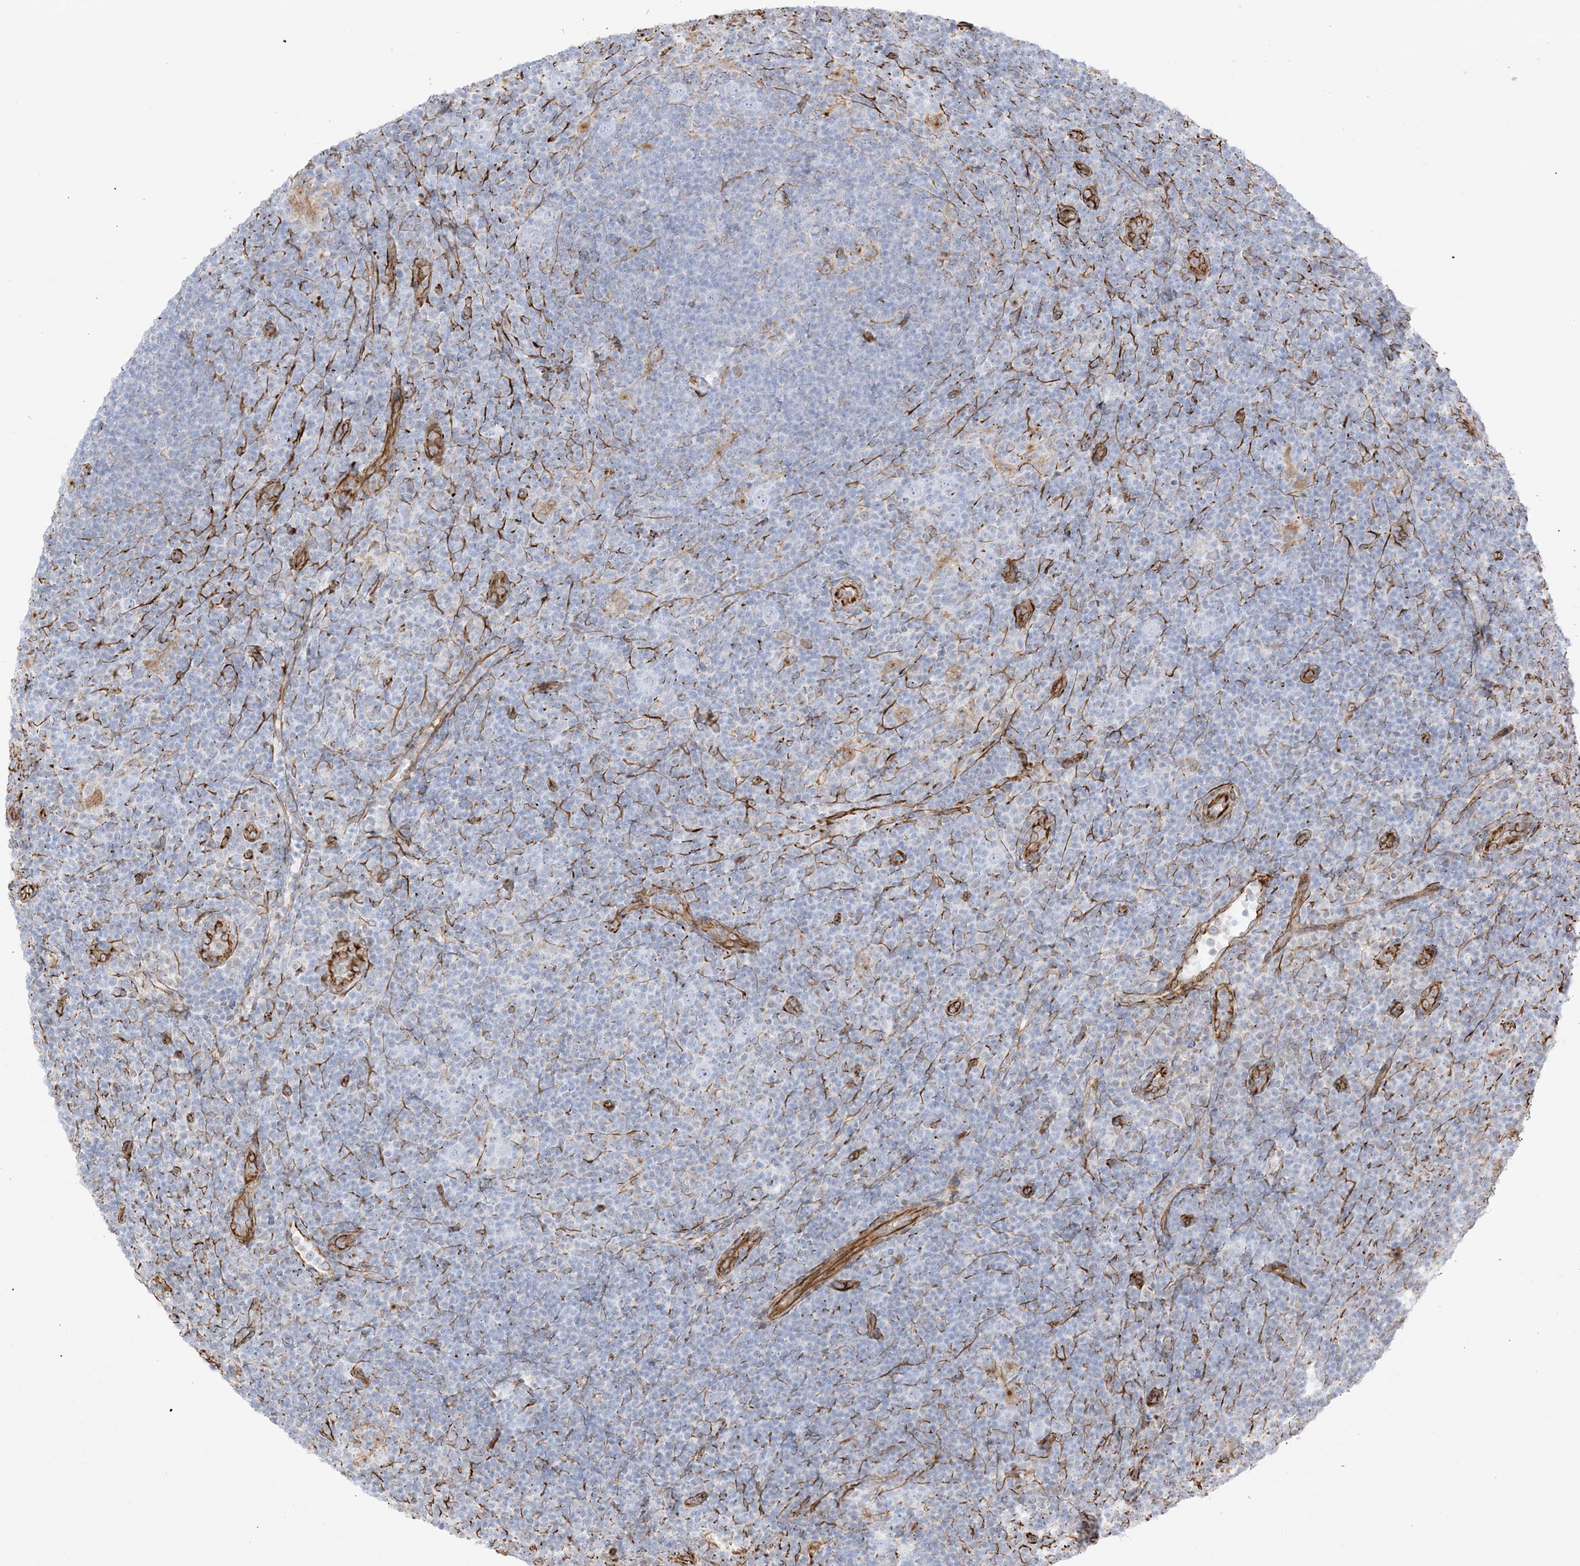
{"staining": {"intensity": "negative", "quantity": "none", "location": "none"}, "tissue": "lymphoma", "cell_type": "Tumor cells", "image_type": "cancer", "snomed": [{"axis": "morphology", "description": "Hodgkin's disease, NOS"}, {"axis": "topography", "description": "Lymph node"}], "caption": "IHC of Hodgkin's disease exhibits no staining in tumor cells.", "gene": "PID1", "patient": {"sex": "female", "age": 57}}